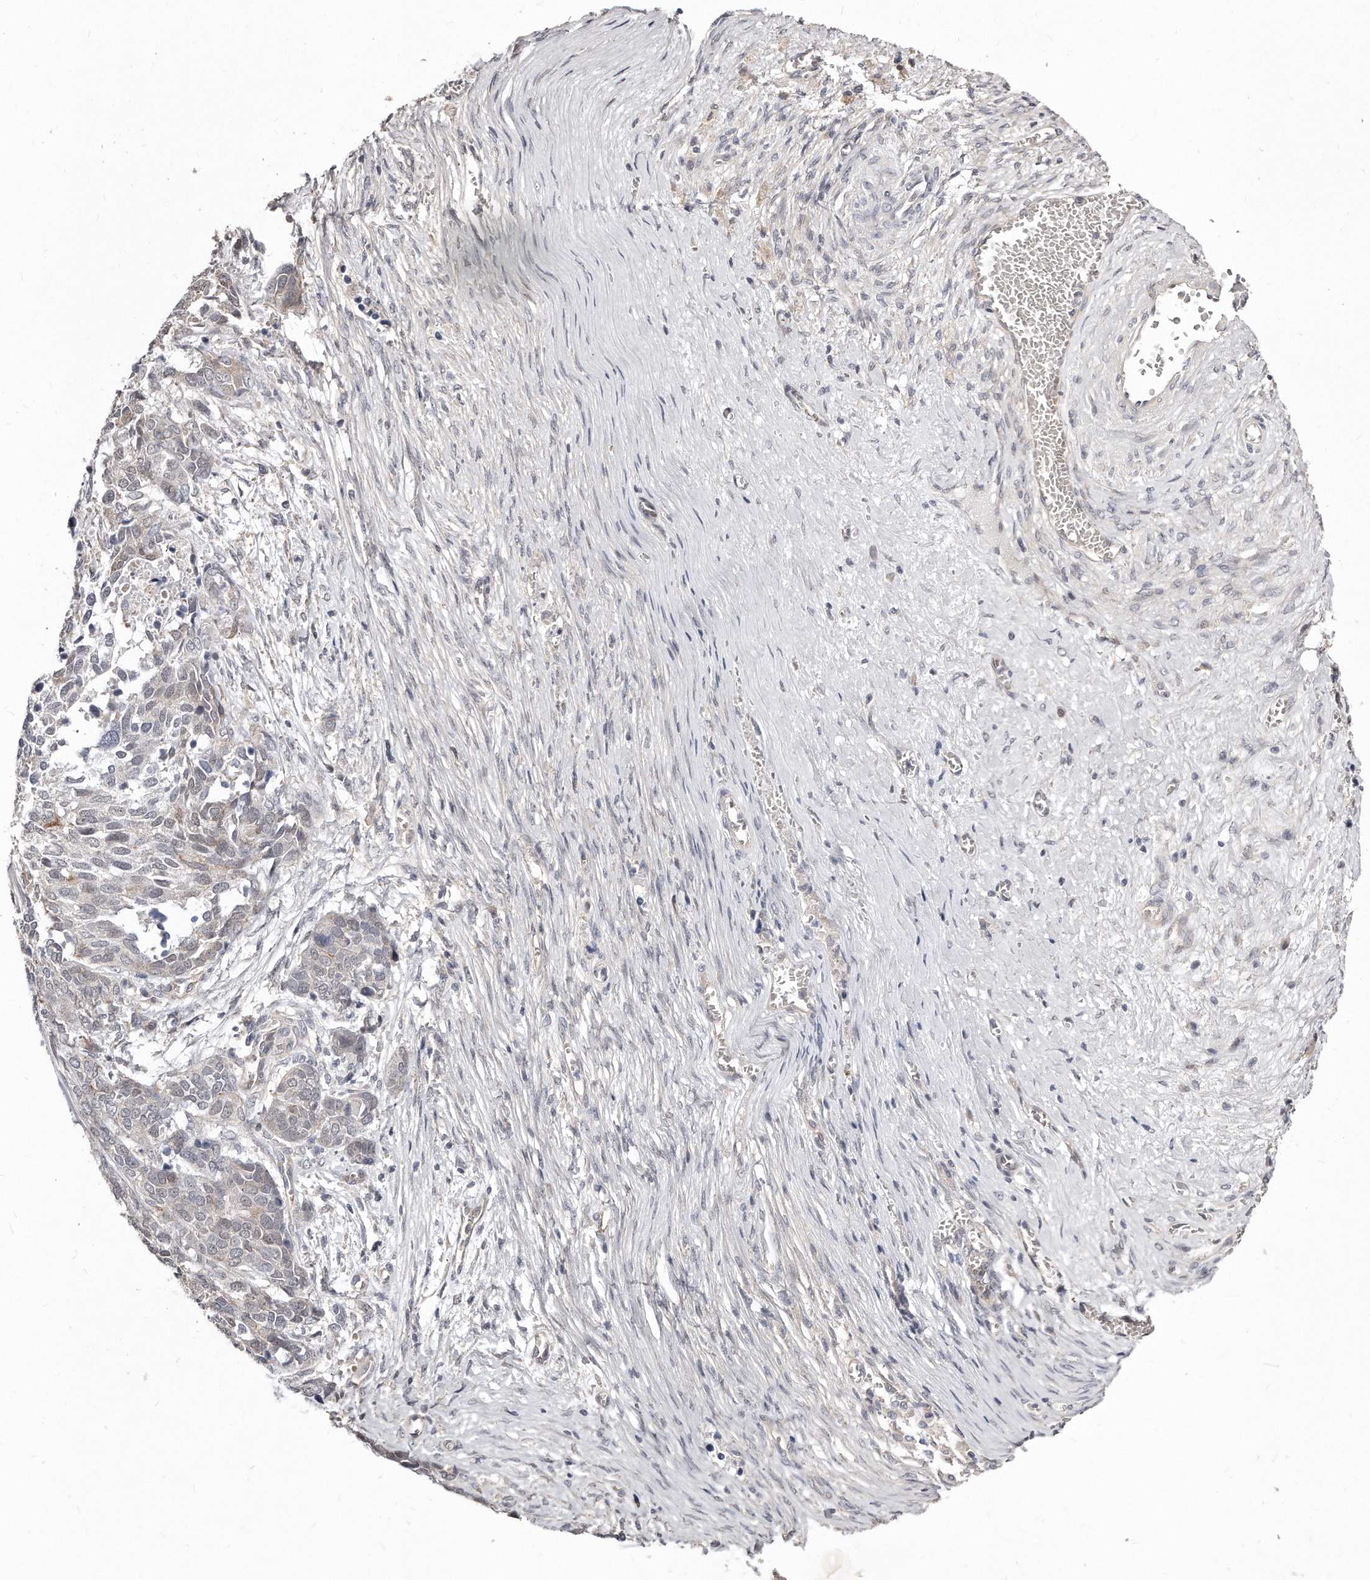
{"staining": {"intensity": "negative", "quantity": "none", "location": "none"}, "tissue": "ovarian cancer", "cell_type": "Tumor cells", "image_type": "cancer", "snomed": [{"axis": "morphology", "description": "Cystadenocarcinoma, serous, NOS"}, {"axis": "topography", "description": "Ovary"}], "caption": "This photomicrograph is of serous cystadenocarcinoma (ovarian) stained with immunohistochemistry (IHC) to label a protein in brown with the nuclei are counter-stained blue. There is no staining in tumor cells.", "gene": "CASZ1", "patient": {"sex": "female", "age": 44}}